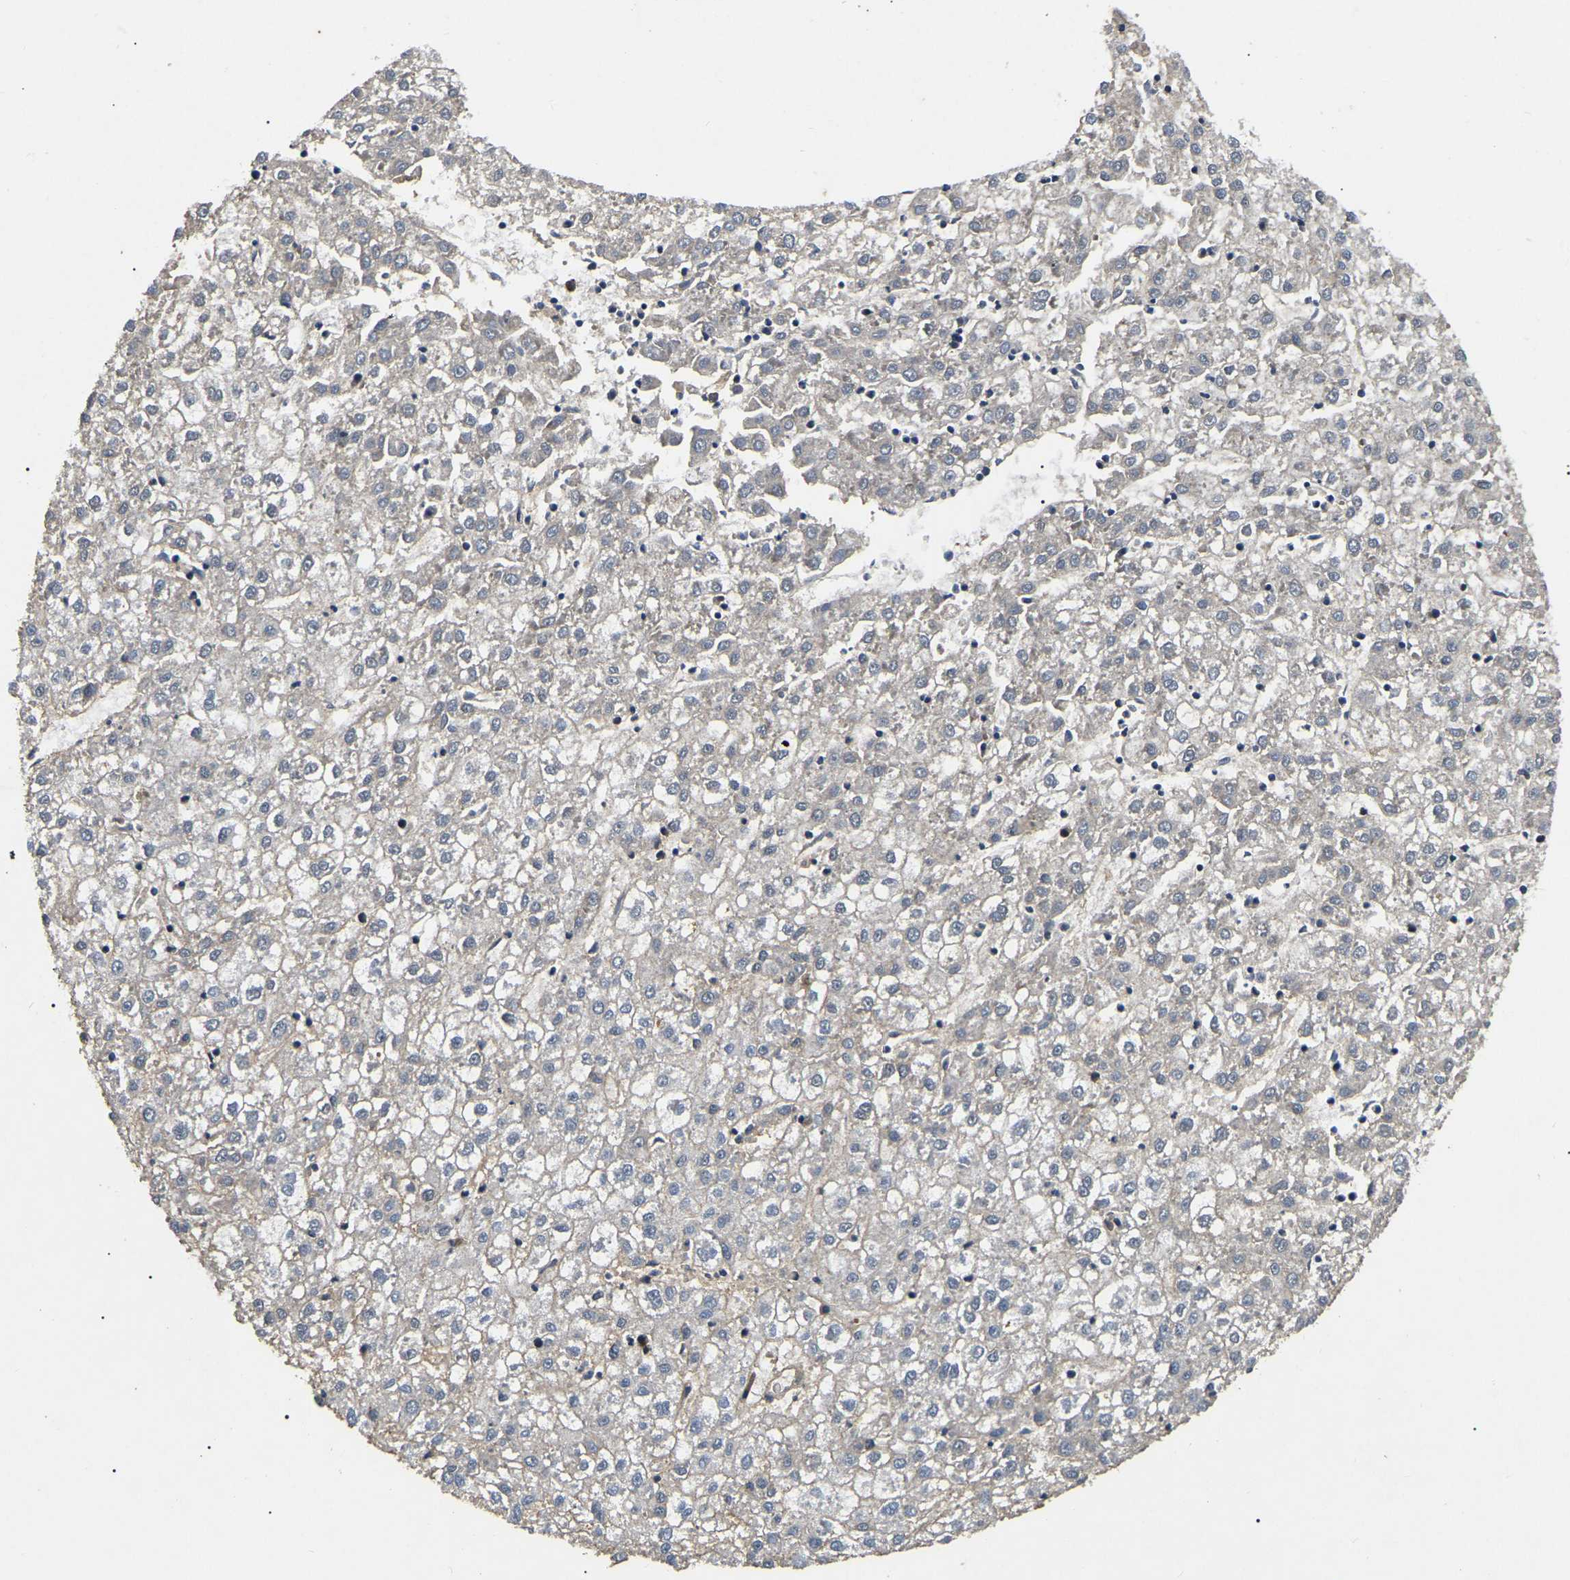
{"staining": {"intensity": "negative", "quantity": "none", "location": "none"}, "tissue": "liver cancer", "cell_type": "Tumor cells", "image_type": "cancer", "snomed": [{"axis": "morphology", "description": "Carcinoma, Hepatocellular, NOS"}, {"axis": "topography", "description": "Liver"}], "caption": "Human liver cancer (hepatocellular carcinoma) stained for a protein using IHC shows no staining in tumor cells.", "gene": "RBM28", "patient": {"sex": "male", "age": 72}}